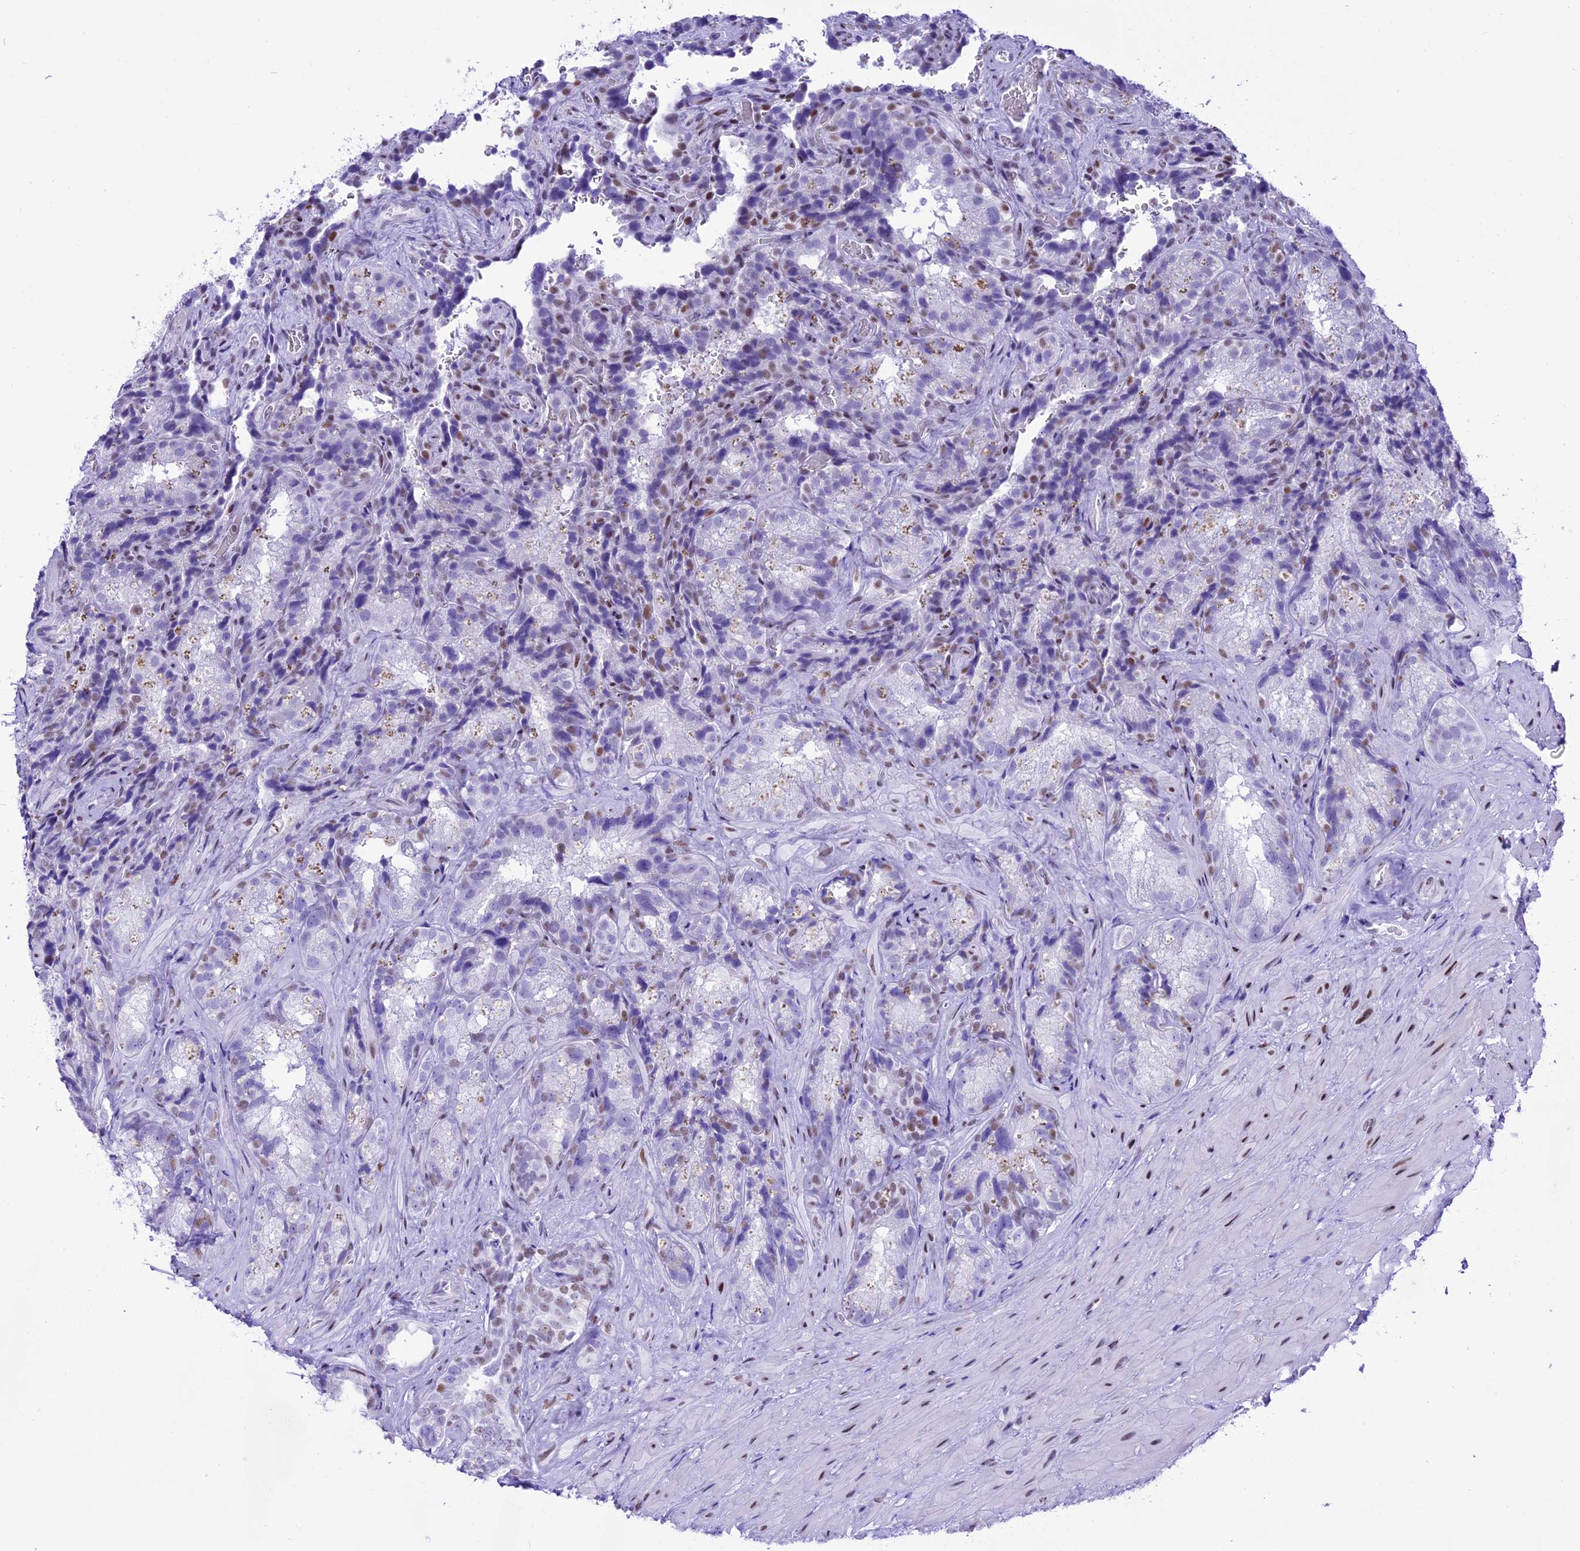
{"staining": {"intensity": "moderate", "quantity": "<25%", "location": "nuclear"}, "tissue": "seminal vesicle", "cell_type": "Glandular cells", "image_type": "normal", "snomed": [{"axis": "morphology", "description": "Normal tissue, NOS"}, {"axis": "topography", "description": "Seminal veicle"}], "caption": "Immunohistochemistry (DAB (3,3'-diaminobenzidine)) staining of benign human seminal vesicle exhibits moderate nuclear protein expression in about <25% of glandular cells.", "gene": "RPS6KB1", "patient": {"sex": "male", "age": 58}}